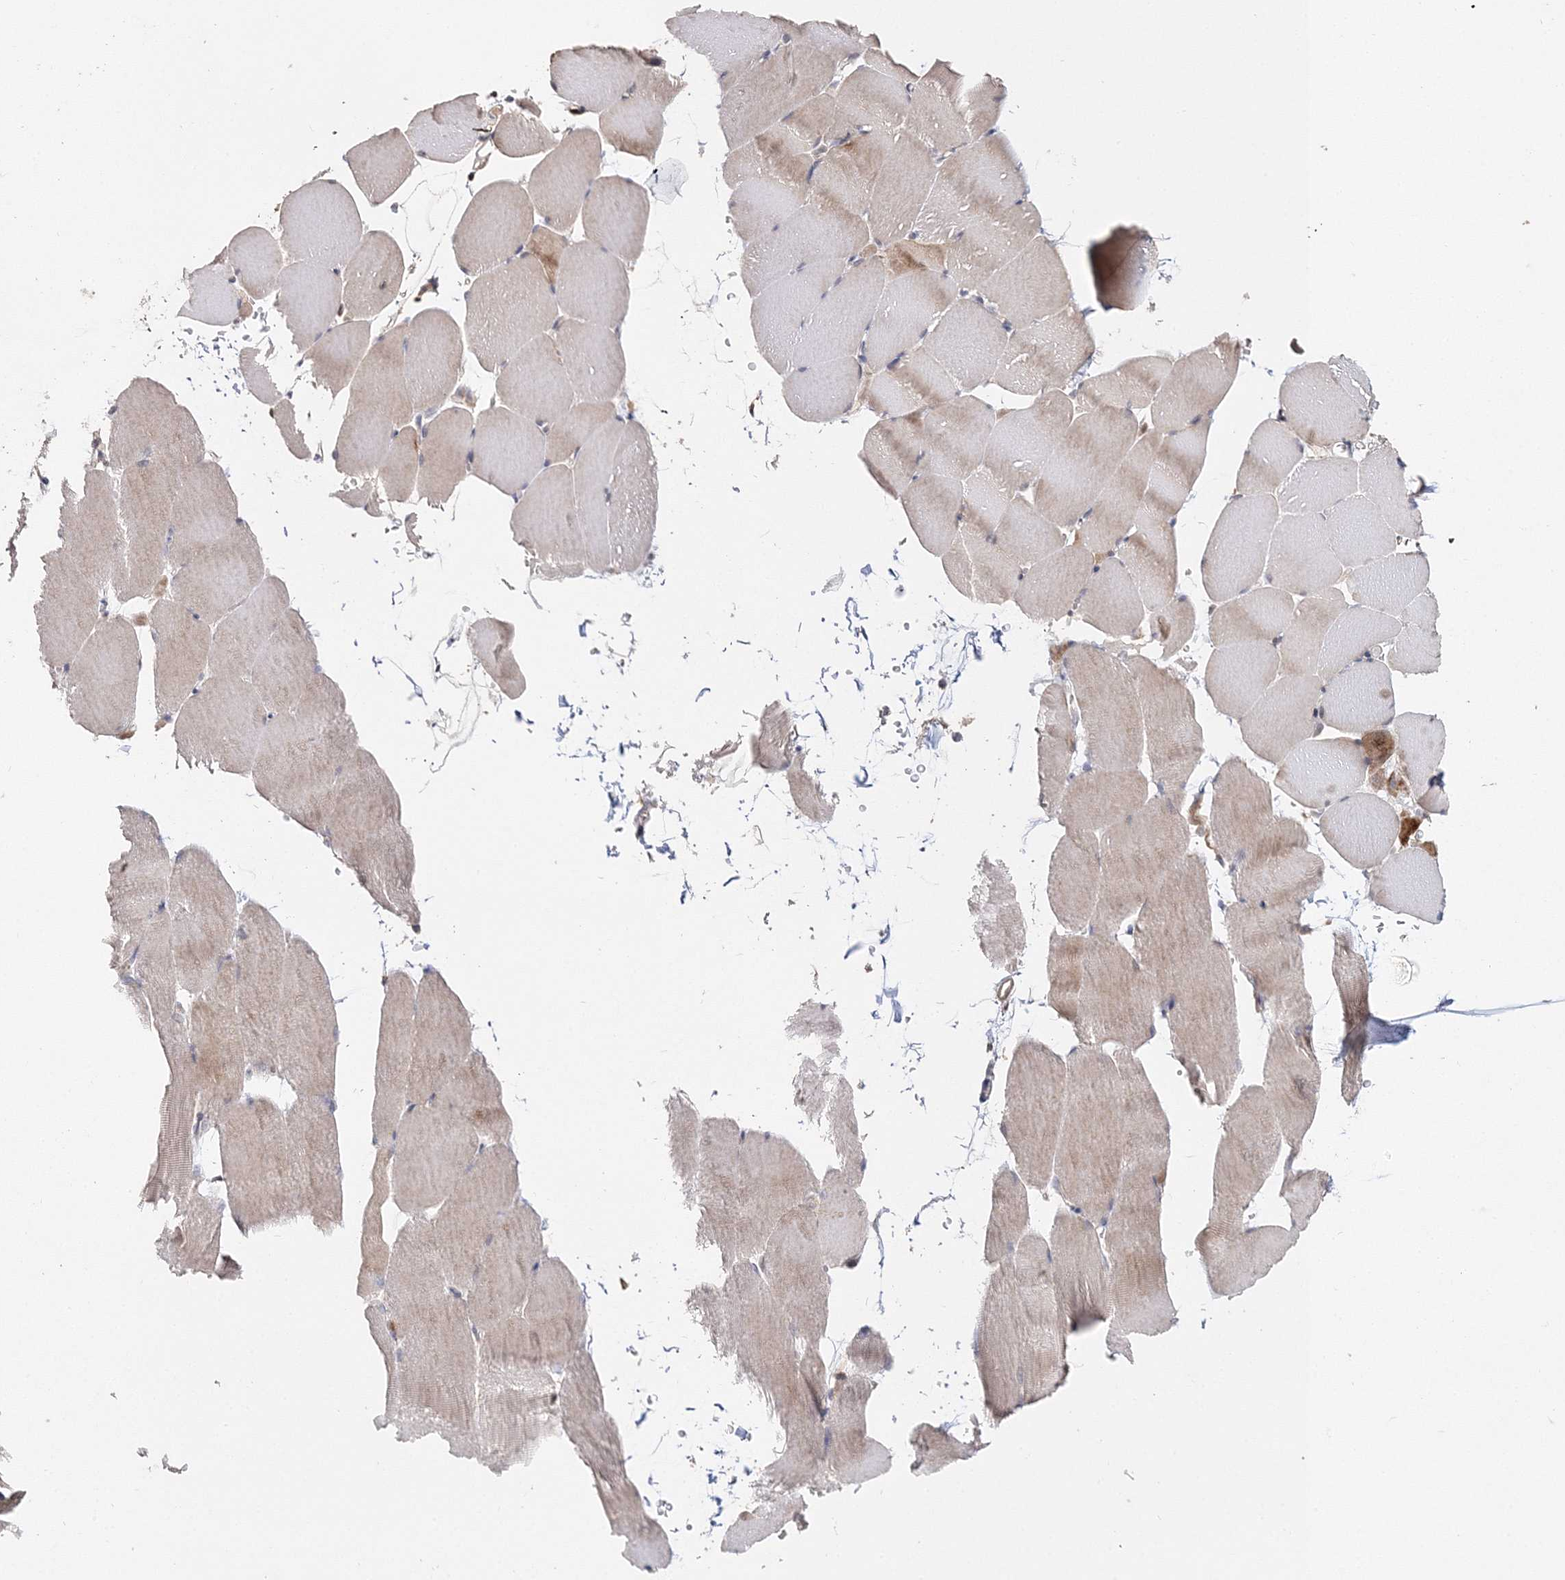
{"staining": {"intensity": "weak", "quantity": "<25%", "location": "cytoplasmic/membranous"}, "tissue": "skeletal muscle", "cell_type": "Myocytes", "image_type": "normal", "snomed": [{"axis": "morphology", "description": "Normal tissue, NOS"}, {"axis": "topography", "description": "Skeletal muscle"}, {"axis": "topography", "description": "Parathyroid gland"}], "caption": "Immunohistochemistry of normal skeletal muscle demonstrates no staining in myocytes.", "gene": "GJB5", "patient": {"sex": "female", "age": 37}}